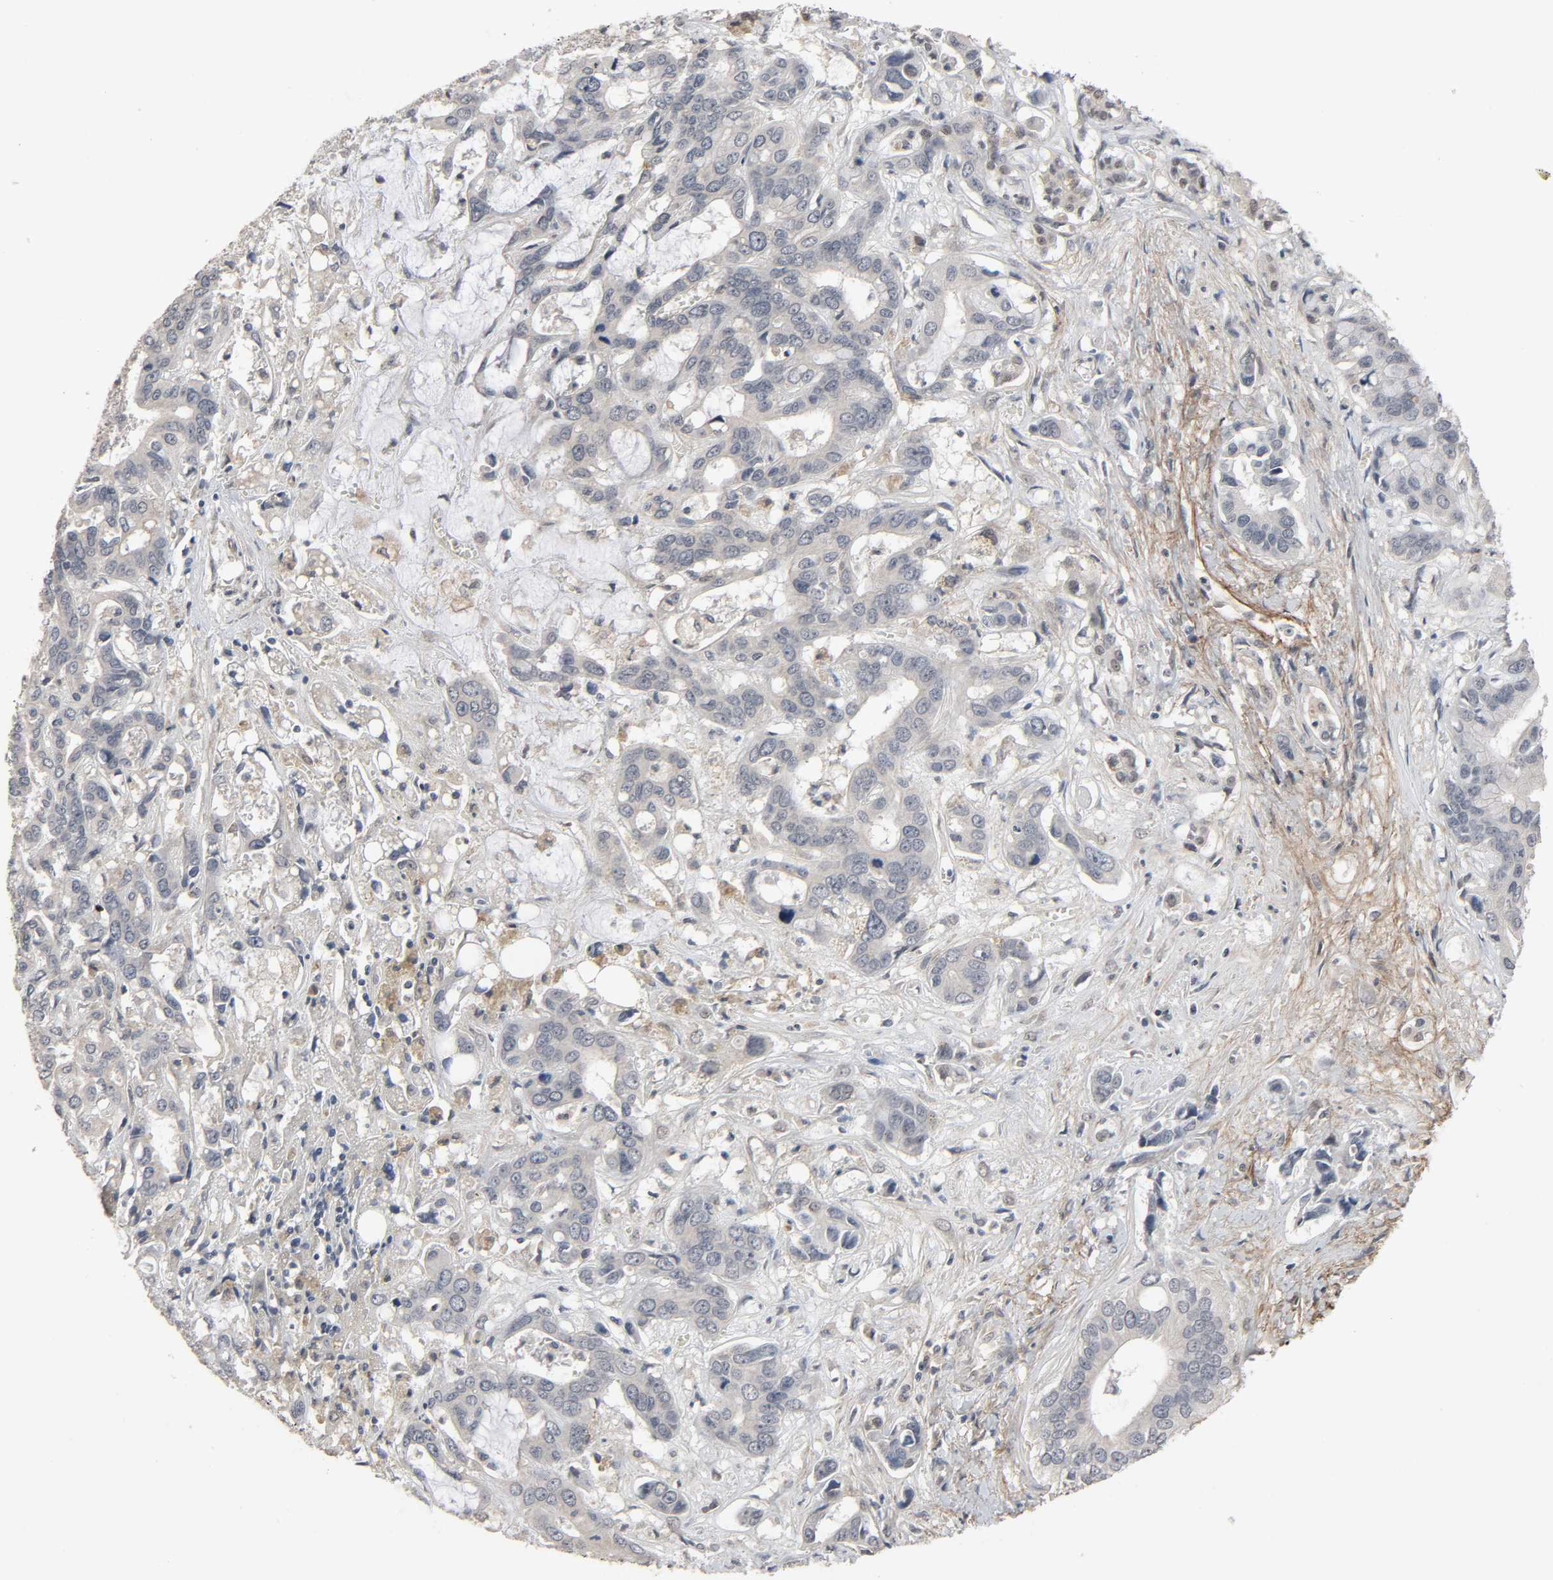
{"staining": {"intensity": "negative", "quantity": "none", "location": "none"}, "tissue": "liver cancer", "cell_type": "Tumor cells", "image_type": "cancer", "snomed": [{"axis": "morphology", "description": "Cholangiocarcinoma"}, {"axis": "topography", "description": "Liver"}], "caption": "Liver cancer was stained to show a protein in brown. There is no significant expression in tumor cells.", "gene": "ZNF222", "patient": {"sex": "female", "age": 65}}